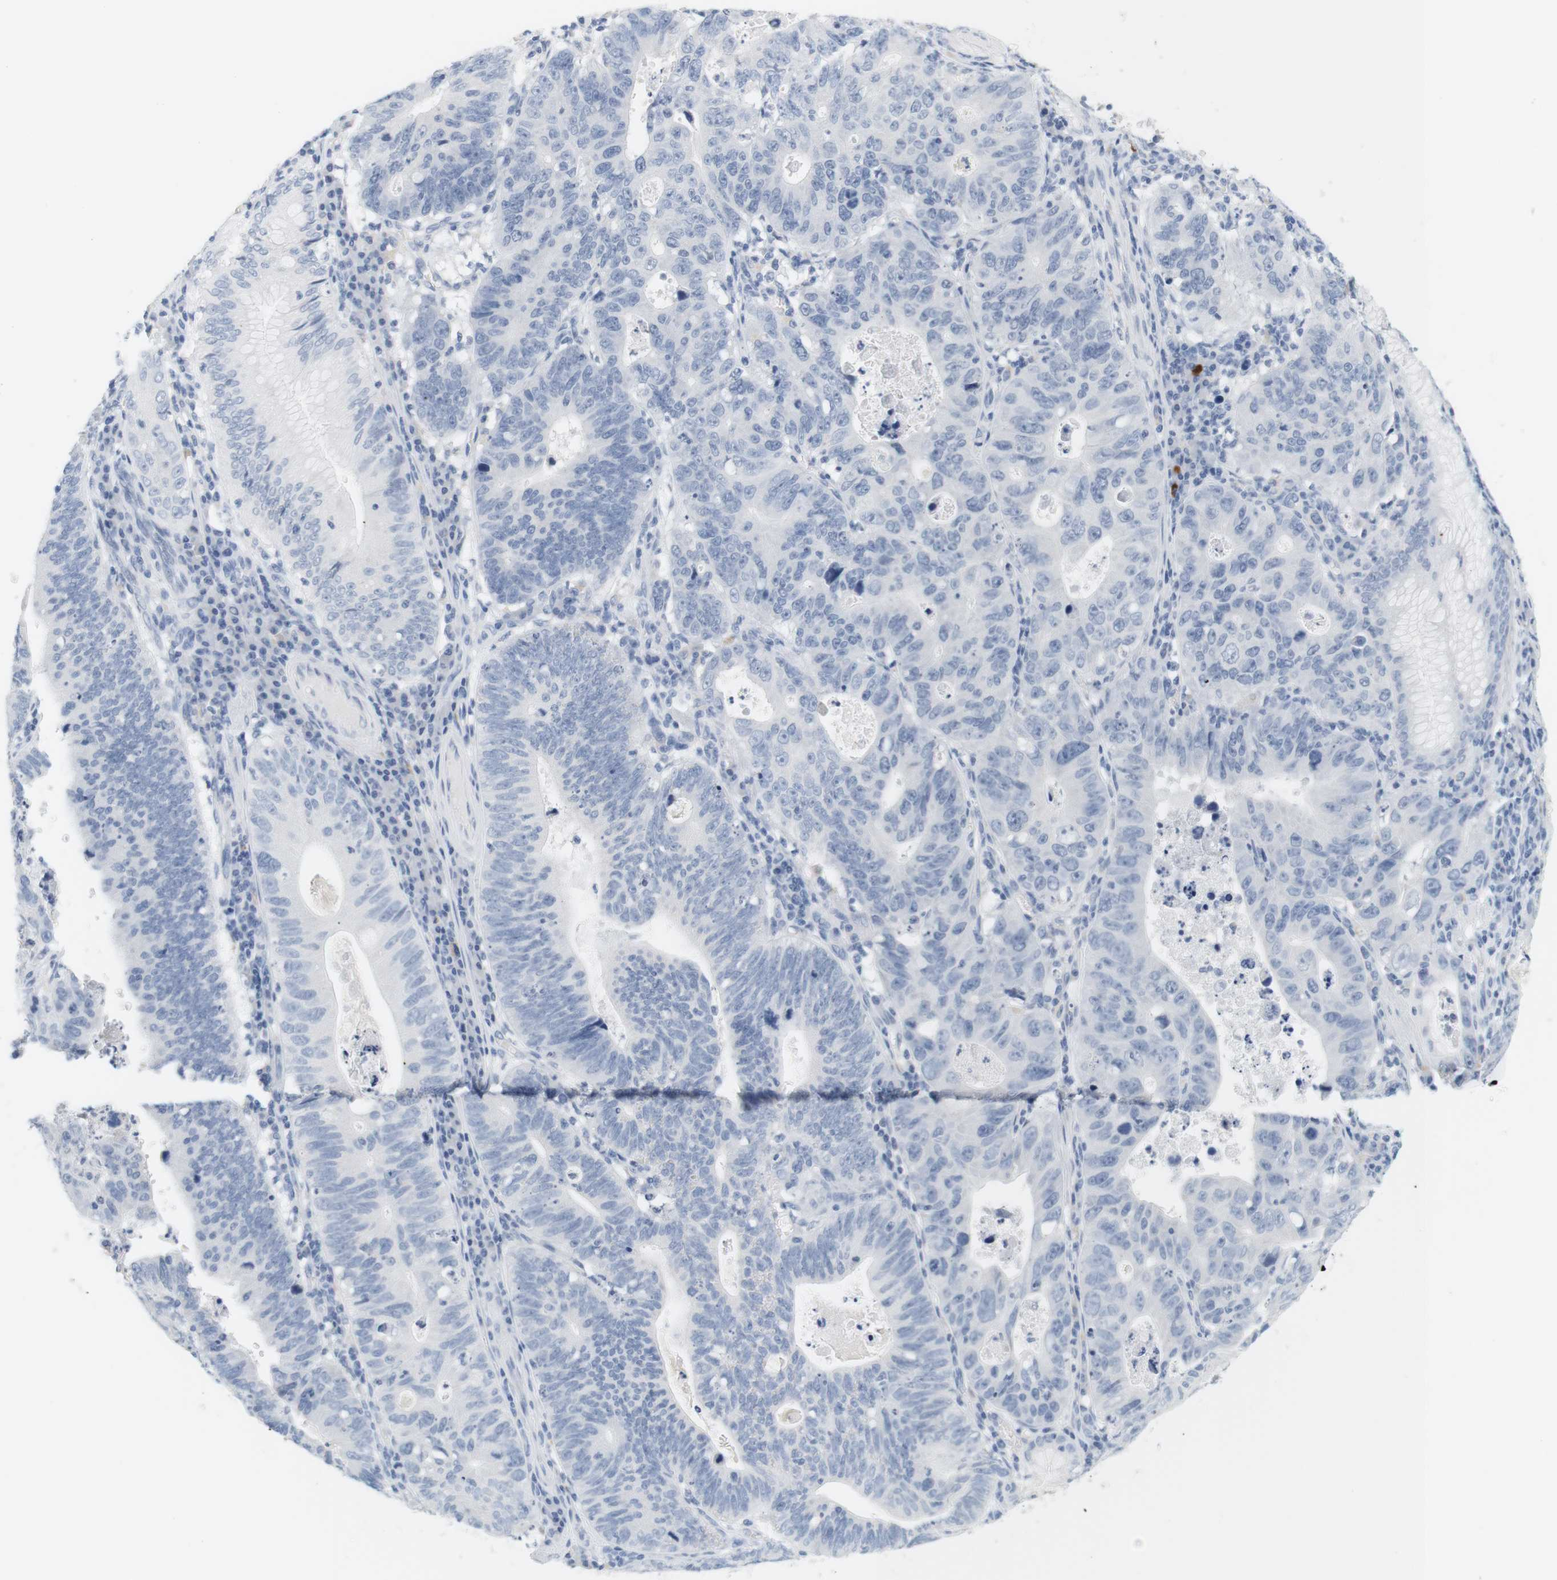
{"staining": {"intensity": "negative", "quantity": "none", "location": "none"}, "tissue": "stomach cancer", "cell_type": "Tumor cells", "image_type": "cancer", "snomed": [{"axis": "morphology", "description": "Adenocarcinoma, NOS"}, {"axis": "topography", "description": "Stomach"}], "caption": "Immunohistochemical staining of human stomach cancer (adenocarcinoma) demonstrates no significant positivity in tumor cells.", "gene": "OPRM1", "patient": {"sex": "male", "age": 59}}